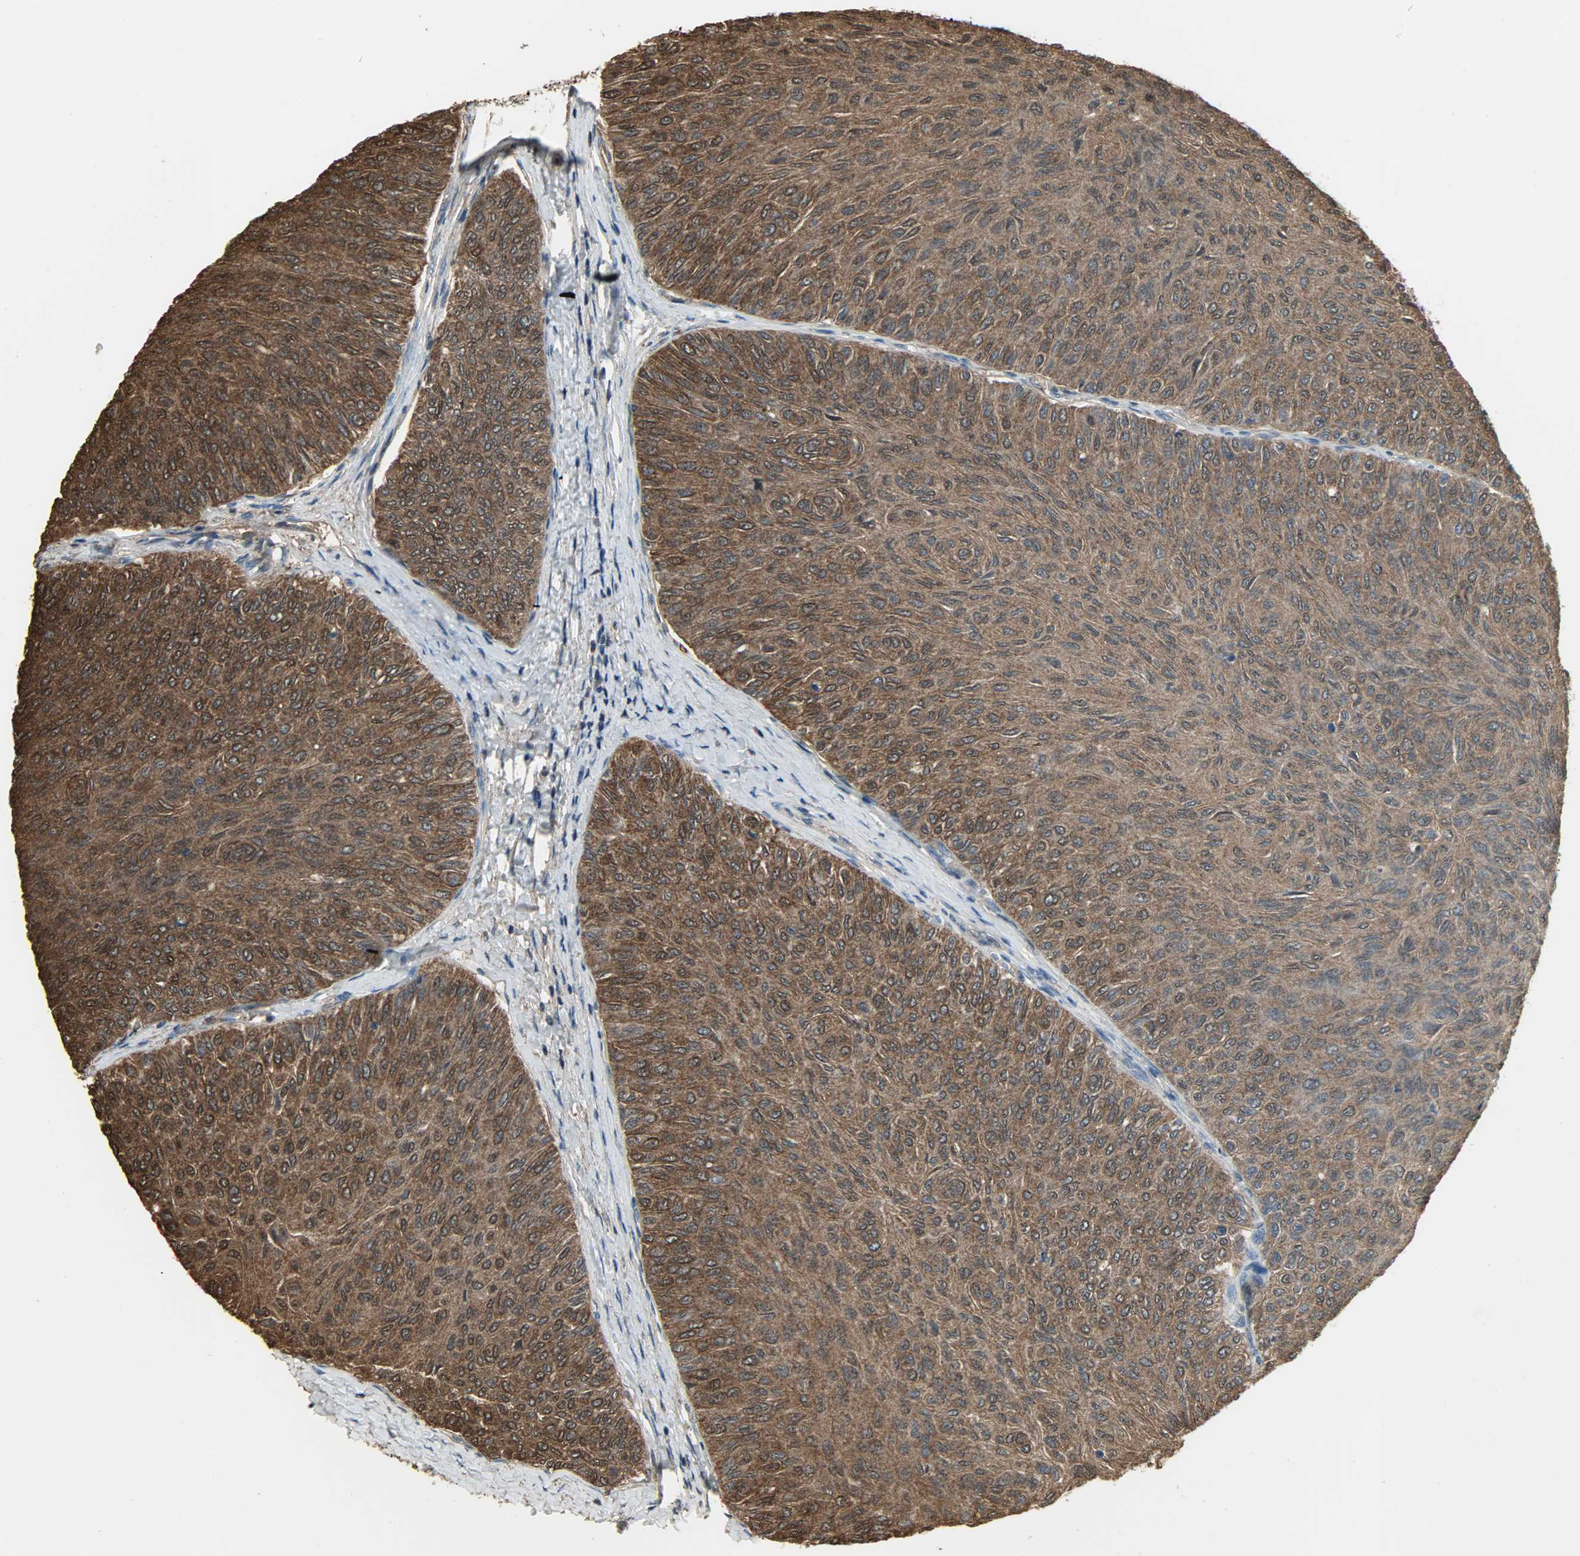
{"staining": {"intensity": "strong", "quantity": ">75%", "location": "cytoplasmic/membranous"}, "tissue": "urothelial cancer", "cell_type": "Tumor cells", "image_type": "cancer", "snomed": [{"axis": "morphology", "description": "Urothelial carcinoma, Low grade"}, {"axis": "topography", "description": "Urinary bladder"}], "caption": "Strong cytoplasmic/membranous positivity for a protein is present in approximately >75% of tumor cells of urothelial cancer using IHC.", "gene": "LDHB", "patient": {"sex": "male", "age": 78}}